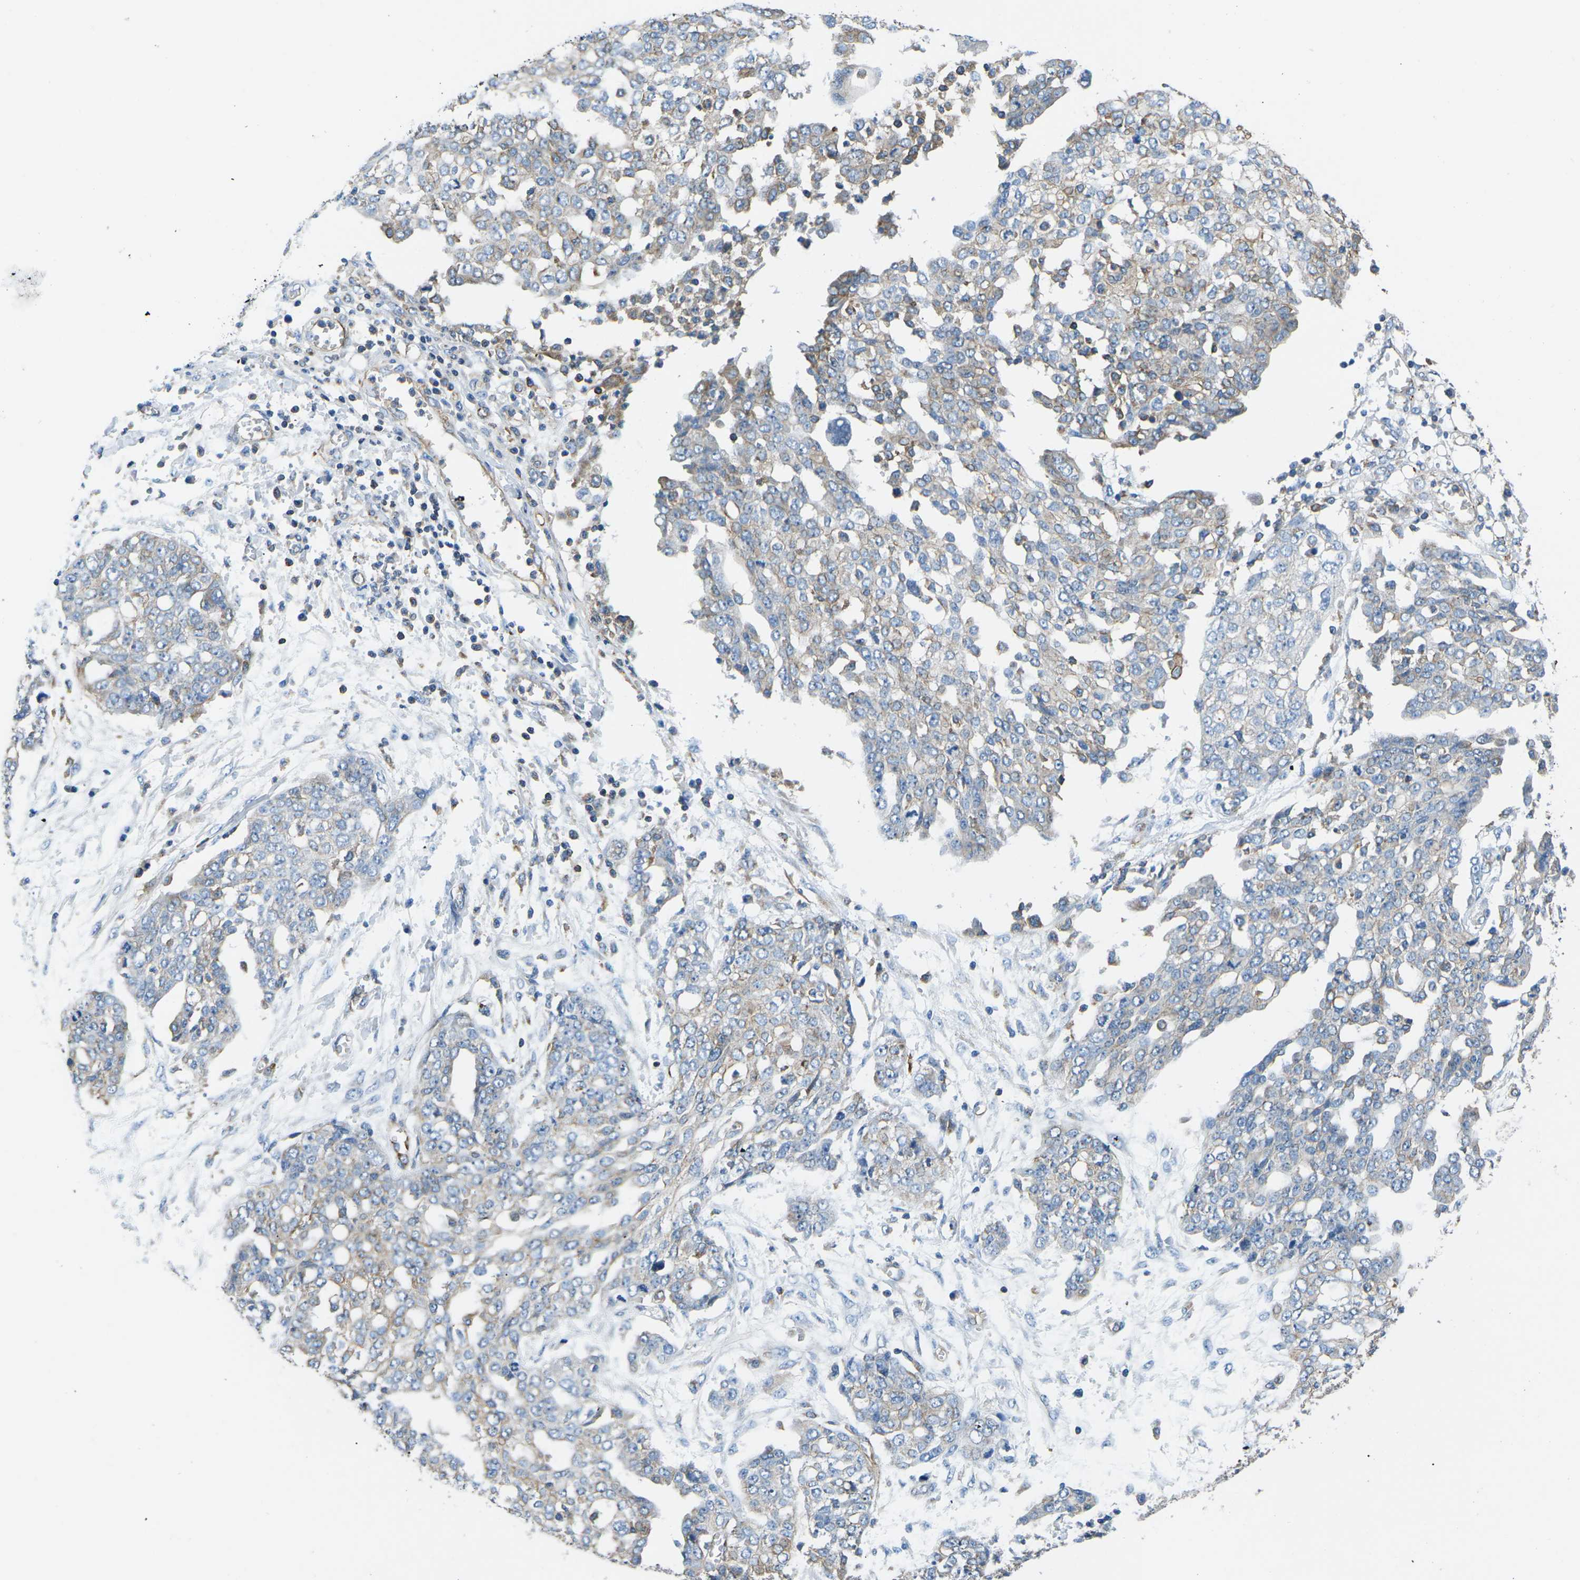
{"staining": {"intensity": "weak", "quantity": "25%-75%", "location": "cytoplasmic/membranous"}, "tissue": "ovarian cancer", "cell_type": "Tumor cells", "image_type": "cancer", "snomed": [{"axis": "morphology", "description": "Cystadenocarcinoma, serous, NOS"}, {"axis": "topography", "description": "Soft tissue"}, {"axis": "topography", "description": "Ovary"}], "caption": "This is a histology image of immunohistochemistry staining of ovarian cancer, which shows weak staining in the cytoplasmic/membranous of tumor cells.", "gene": "KCNJ15", "patient": {"sex": "female", "age": 57}}